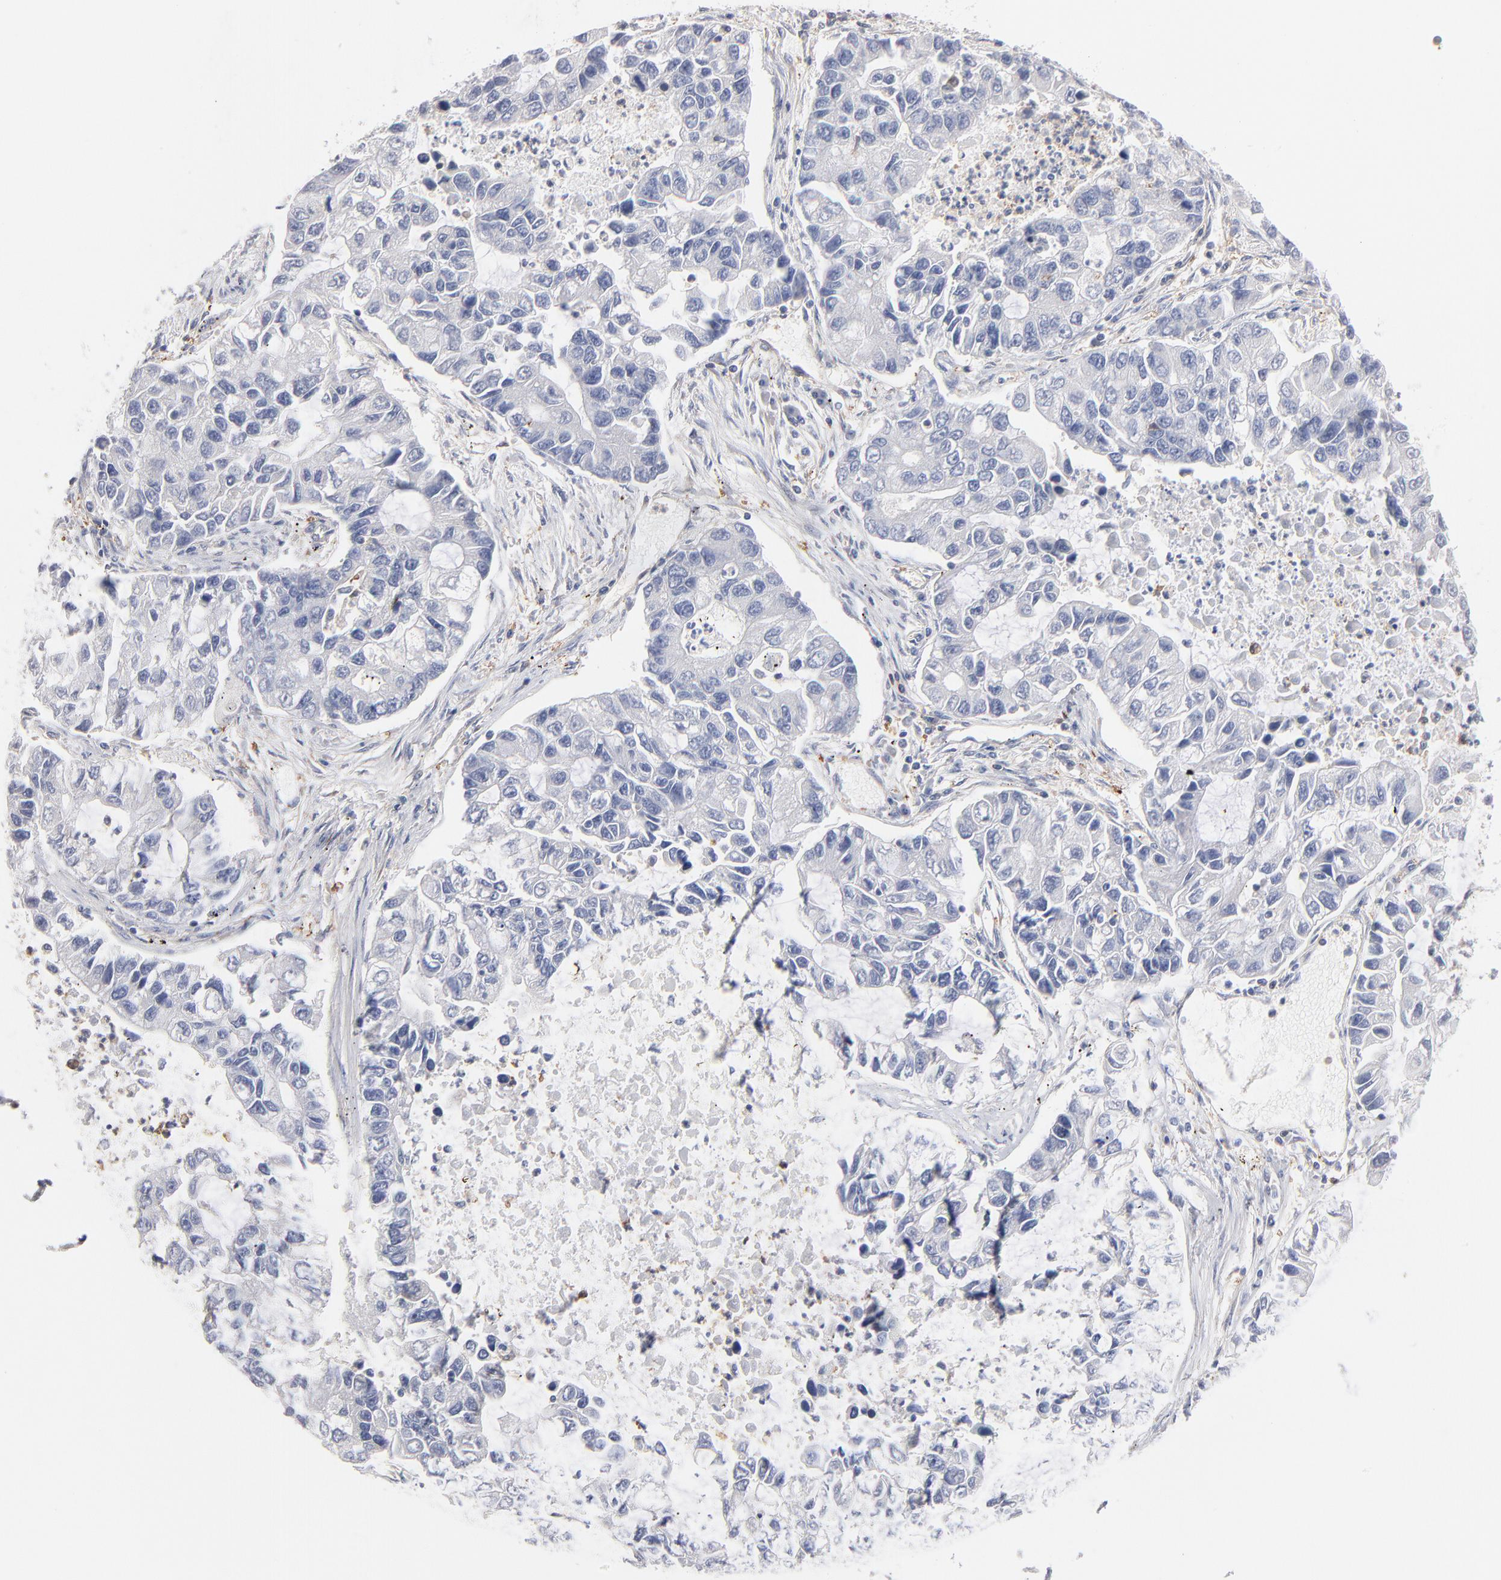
{"staining": {"intensity": "negative", "quantity": "none", "location": "none"}, "tissue": "lung cancer", "cell_type": "Tumor cells", "image_type": "cancer", "snomed": [{"axis": "morphology", "description": "Adenocarcinoma, NOS"}, {"axis": "topography", "description": "Lung"}], "caption": "Immunohistochemistry (IHC) histopathology image of human adenocarcinoma (lung) stained for a protein (brown), which exhibits no expression in tumor cells.", "gene": "WIPF1", "patient": {"sex": "female", "age": 51}}